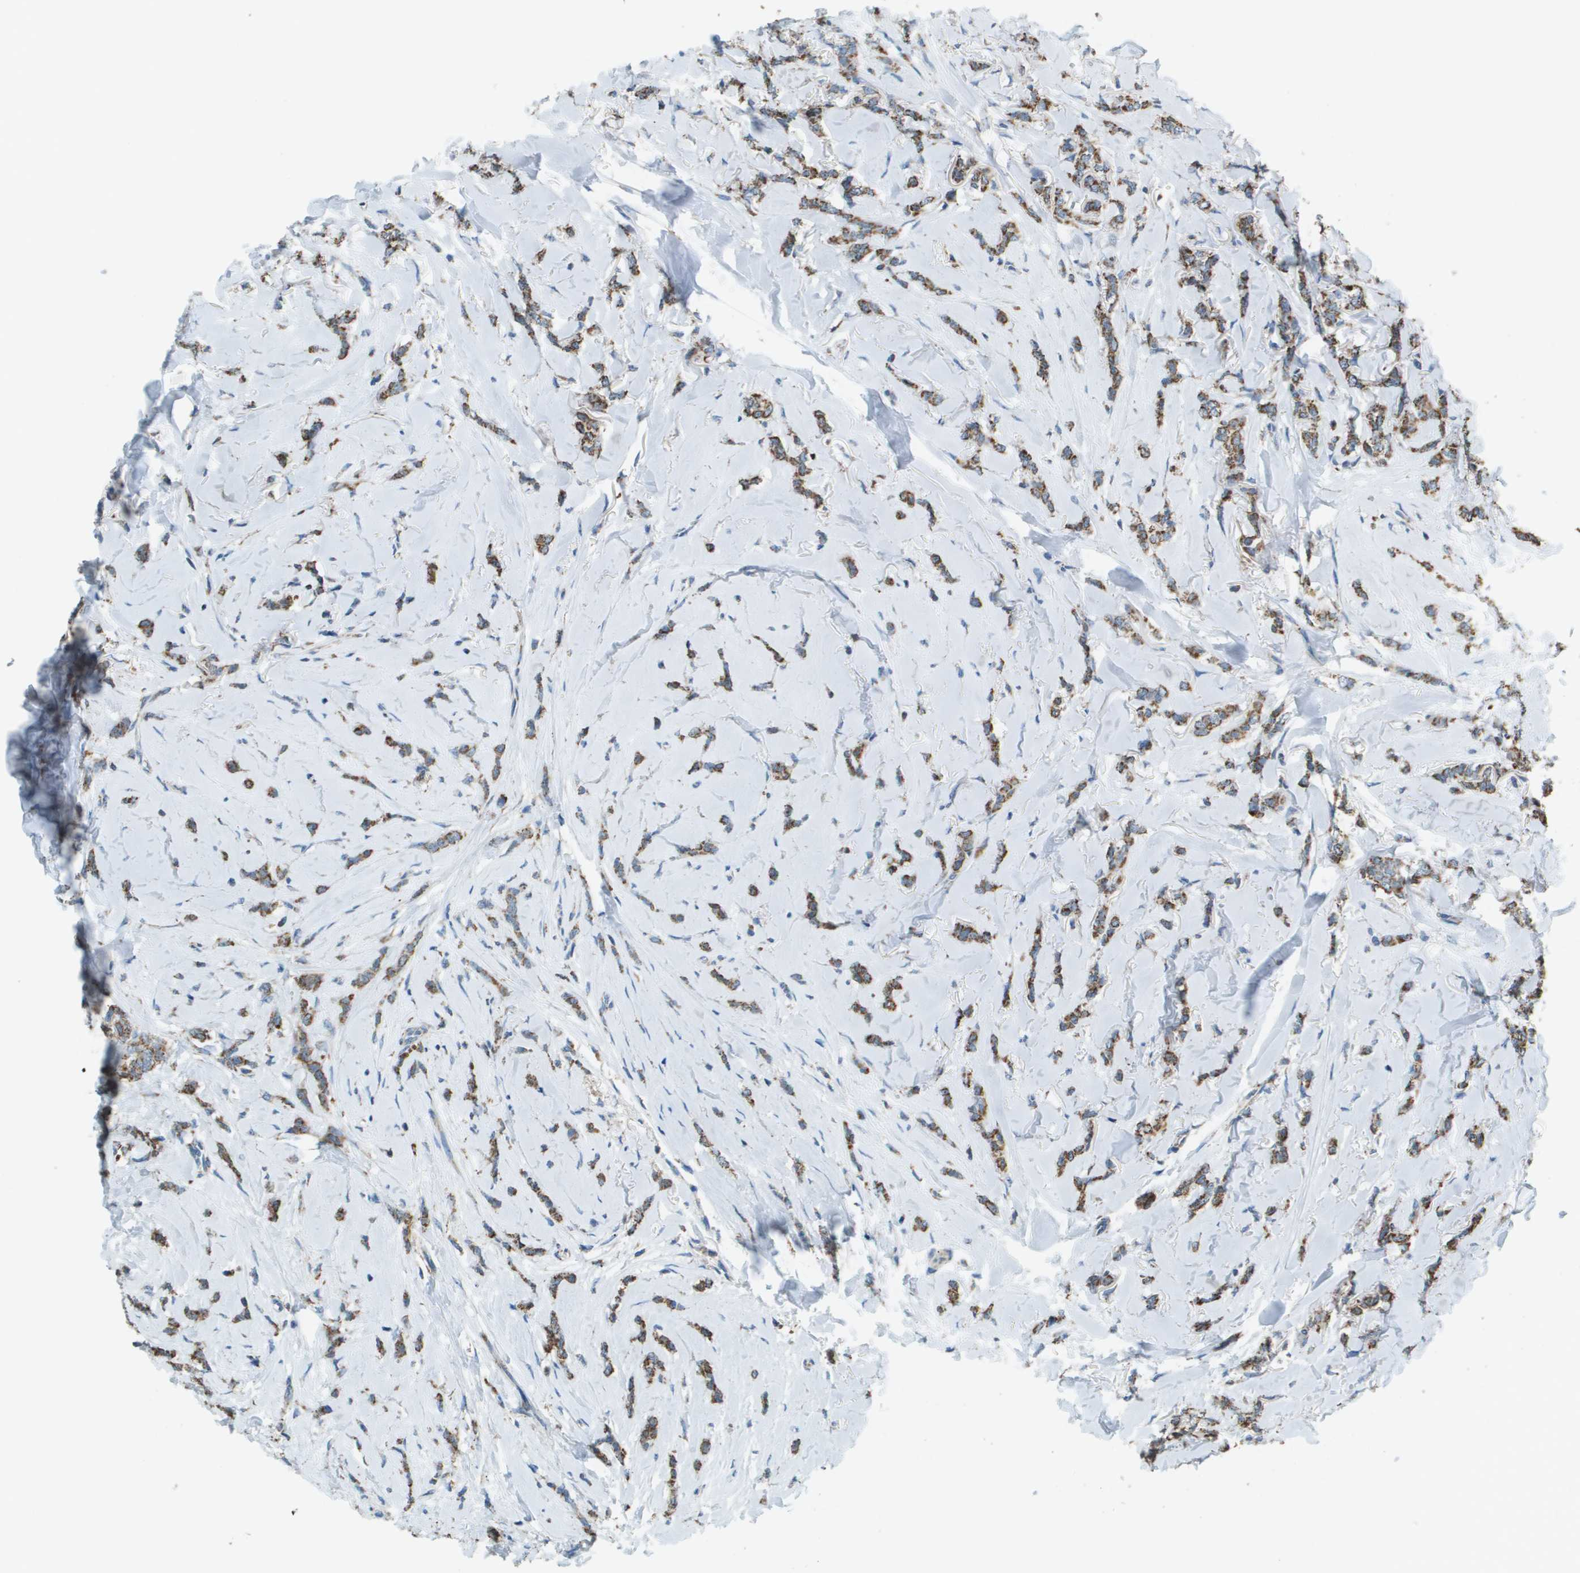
{"staining": {"intensity": "moderate", "quantity": ">75%", "location": "cytoplasmic/membranous"}, "tissue": "breast cancer", "cell_type": "Tumor cells", "image_type": "cancer", "snomed": [{"axis": "morphology", "description": "Lobular carcinoma"}, {"axis": "topography", "description": "Skin"}, {"axis": "topography", "description": "Breast"}], "caption": "A brown stain labels moderate cytoplasmic/membranous staining of a protein in lobular carcinoma (breast) tumor cells.", "gene": "FH", "patient": {"sex": "female", "age": 46}}